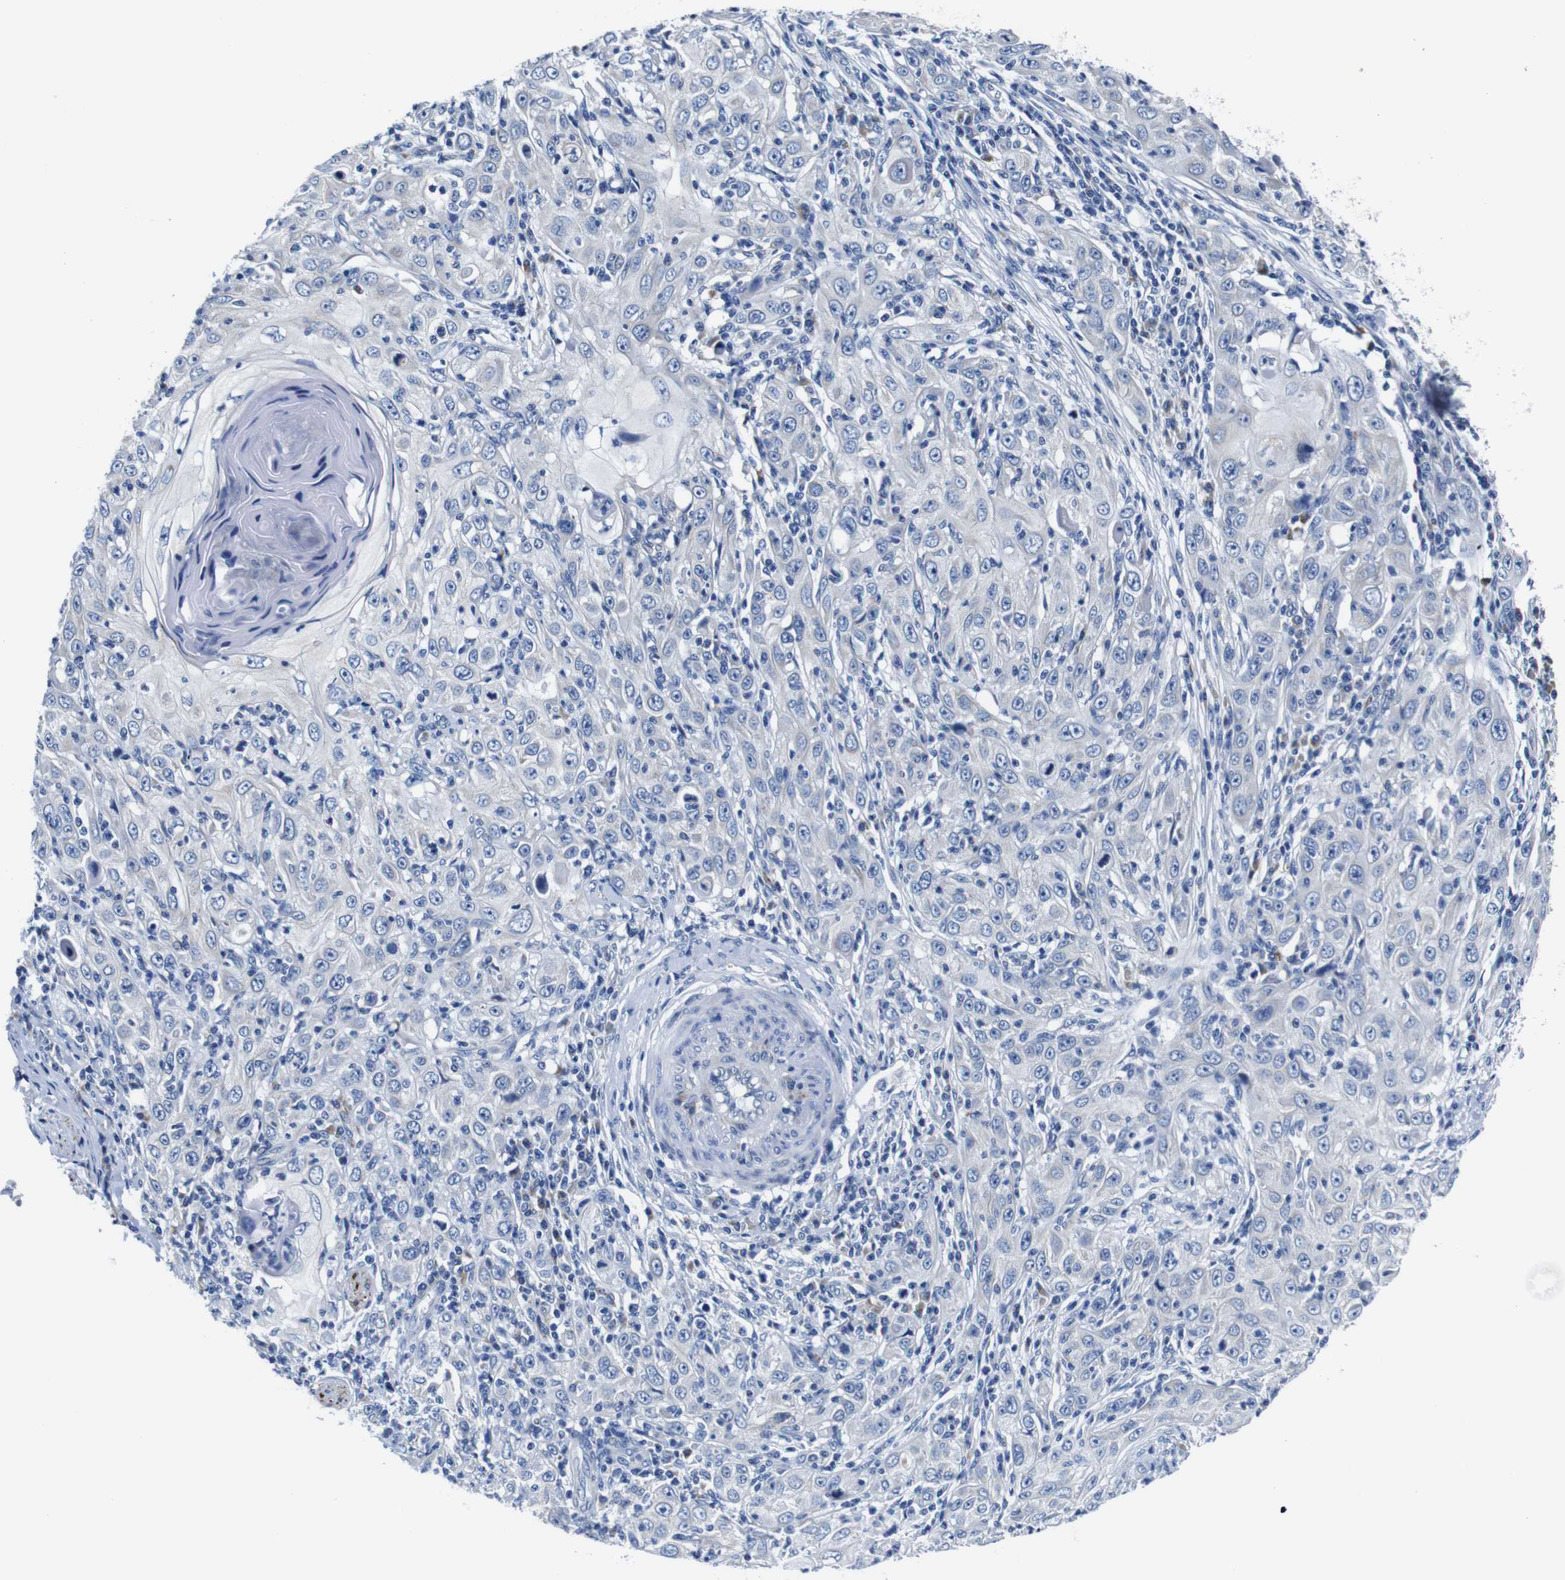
{"staining": {"intensity": "negative", "quantity": "none", "location": "none"}, "tissue": "skin cancer", "cell_type": "Tumor cells", "image_type": "cancer", "snomed": [{"axis": "morphology", "description": "Squamous cell carcinoma, NOS"}, {"axis": "topography", "description": "Skin"}], "caption": "DAB immunohistochemical staining of squamous cell carcinoma (skin) displays no significant expression in tumor cells. The staining is performed using DAB (3,3'-diaminobenzidine) brown chromogen with nuclei counter-stained in using hematoxylin.", "gene": "SNX19", "patient": {"sex": "female", "age": 88}}